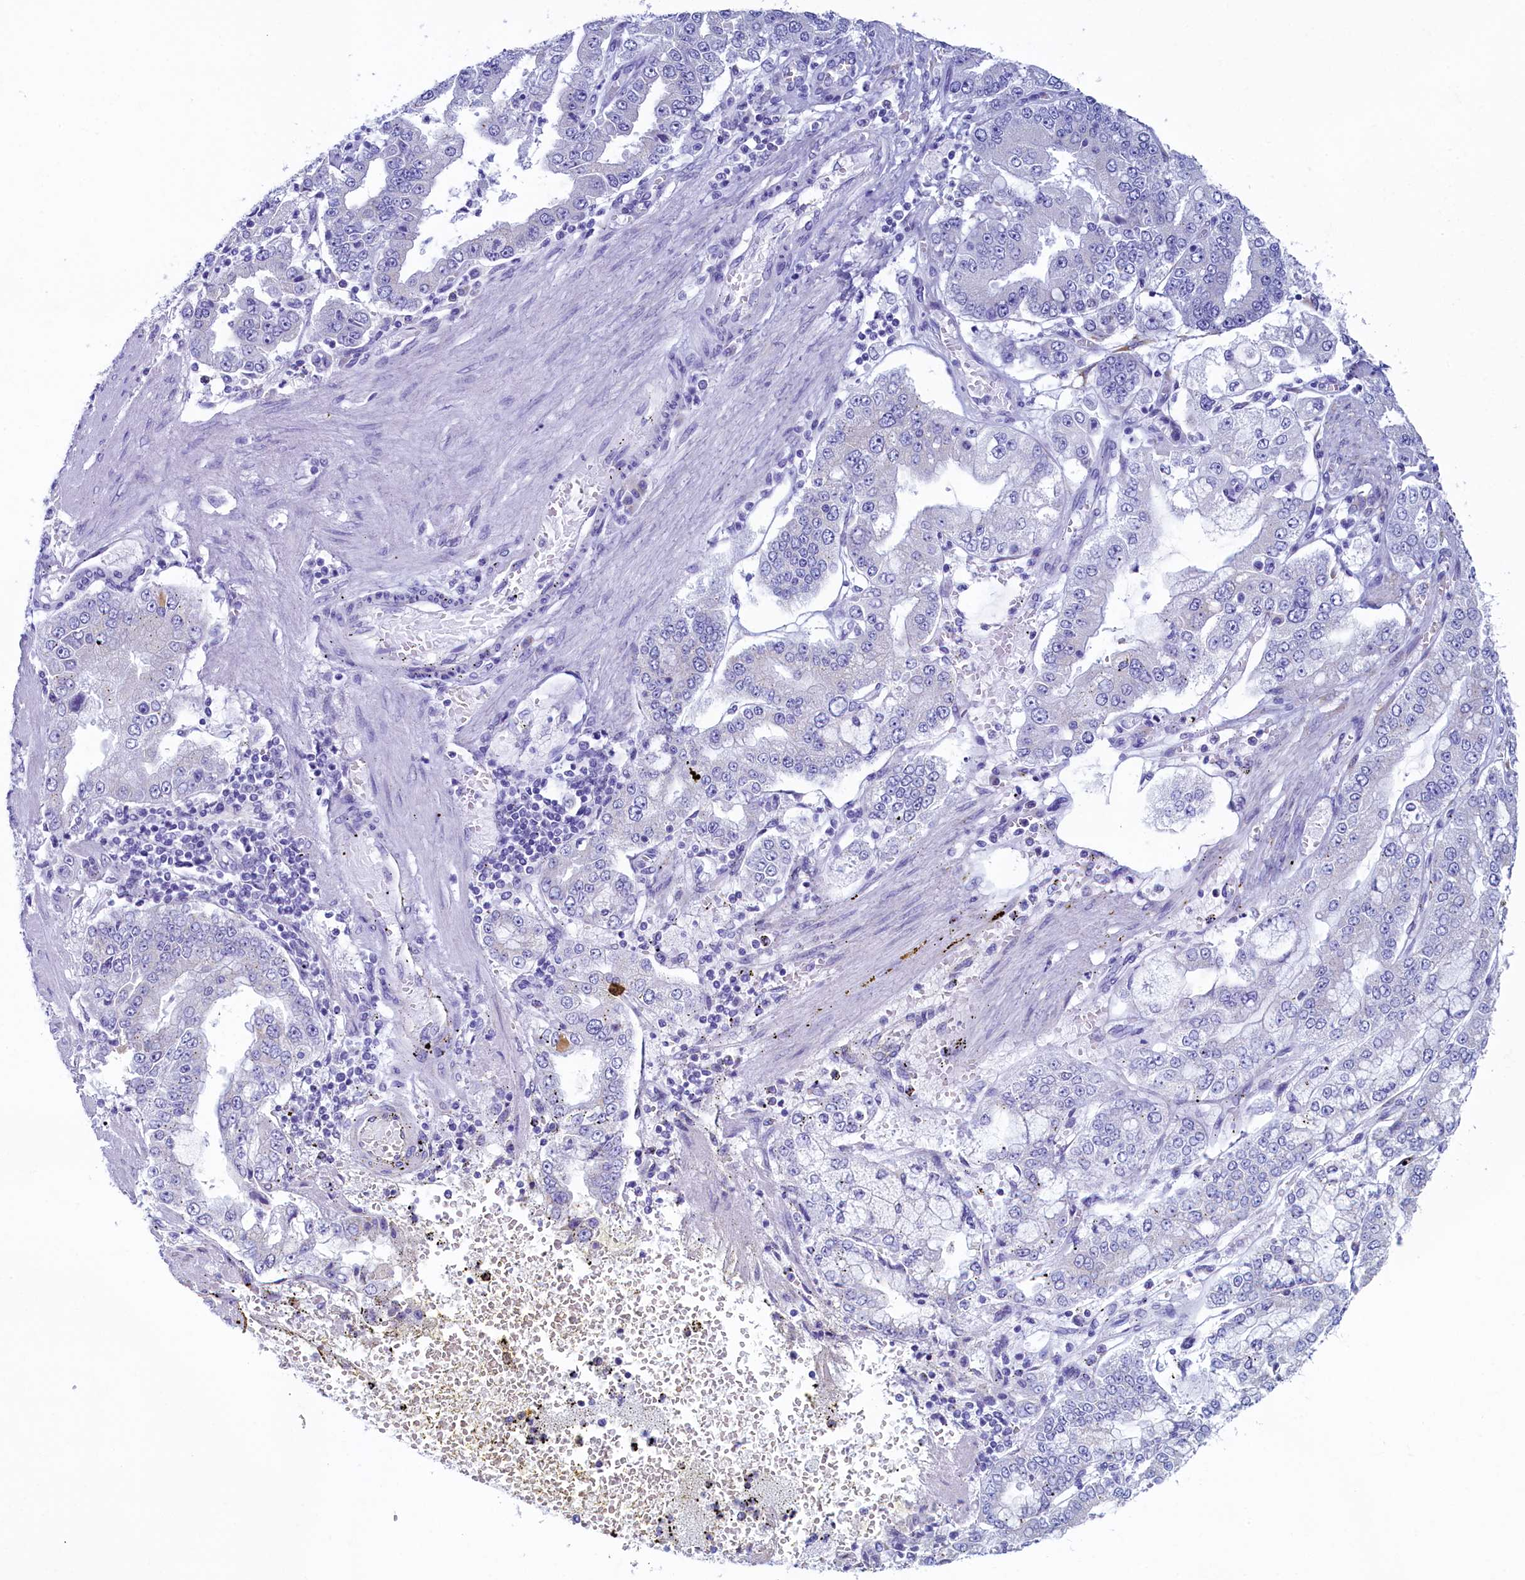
{"staining": {"intensity": "negative", "quantity": "none", "location": "none"}, "tissue": "stomach cancer", "cell_type": "Tumor cells", "image_type": "cancer", "snomed": [{"axis": "morphology", "description": "Adenocarcinoma, NOS"}, {"axis": "topography", "description": "Stomach"}], "caption": "An image of stomach cancer (adenocarcinoma) stained for a protein demonstrates no brown staining in tumor cells.", "gene": "SKA3", "patient": {"sex": "male", "age": 76}}